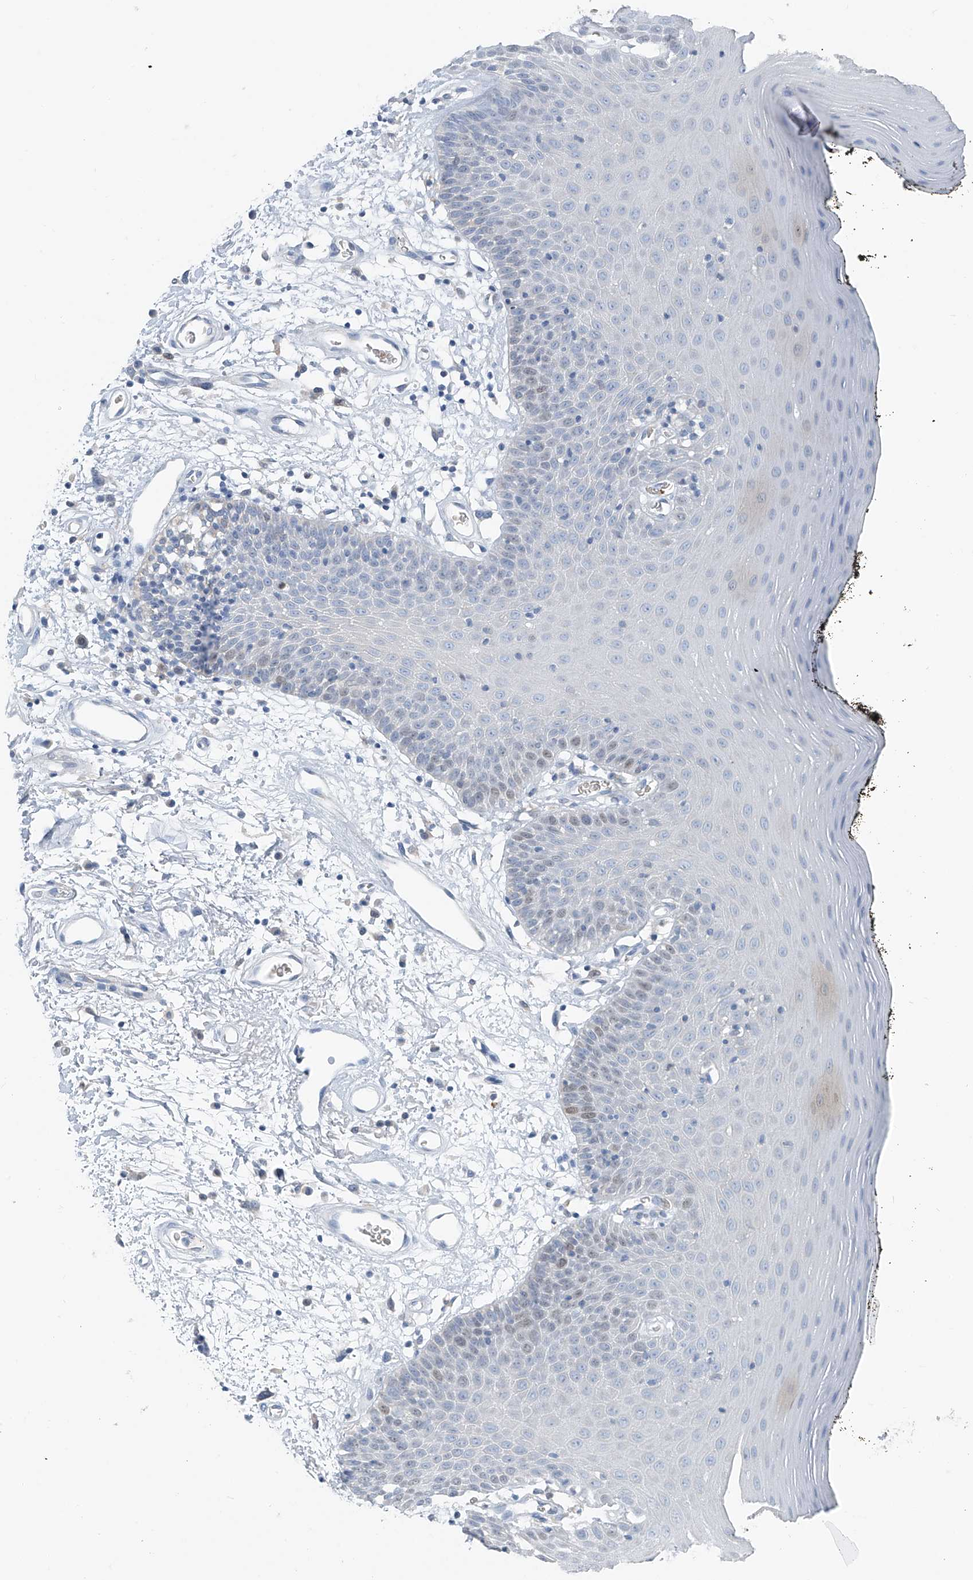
{"staining": {"intensity": "negative", "quantity": "none", "location": "none"}, "tissue": "oral mucosa", "cell_type": "Squamous epithelial cells", "image_type": "normal", "snomed": [{"axis": "morphology", "description": "Normal tissue, NOS"}, {"axis": "topography", "description": "Oral tissue"}], "caption": "Squamous epithelial cells show no significant protein staining in benign oral mucosa. (Brightfield microscopy of DAB (3,3'-diaminobenzidine) IHC at high magnification).", "gene": "FGD2", "patient": {"sex": "male", "age": 74}}